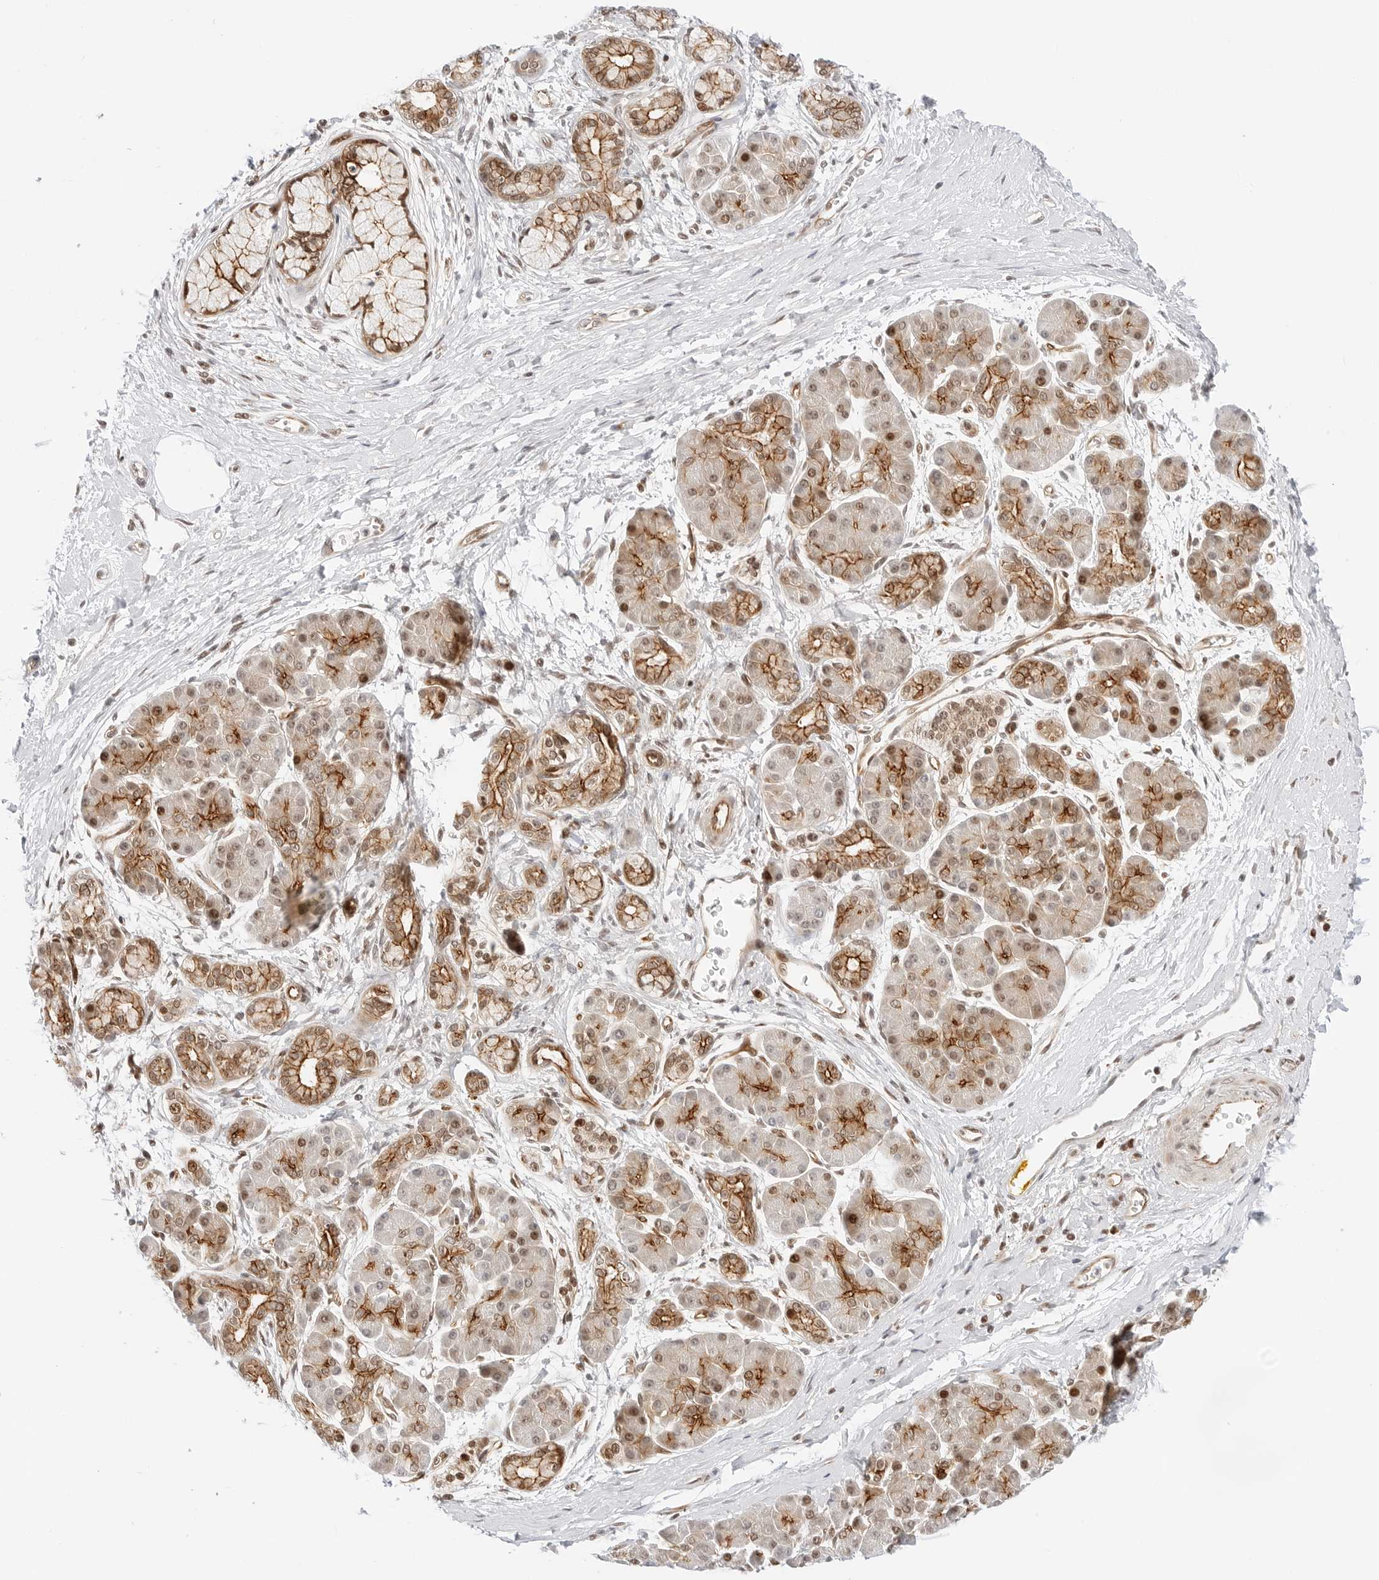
{"staining": {"intensity": "moderate", "quantity": ">75%", "location": "cytoplasmic/membranous,nuclear"}, "tissue": "pancreatic cancer", "cell_type": "Tumor cells", "image_type": "cancer", "snomed": [{"axis": "morphology", "description": "Adenocarcinoma, NOS"}, {"axis": "topography", "description": "Pancreas"}], "caption": "Brown immunohistochemical staining in adenocarcinoma (pancreatic) exhibits moderate cytoplasmic/membranous and nuclear positivity in about >75% of tumor cells.", "gene": "ZNF613", "patient": {"sex": "male", "age": 58}}